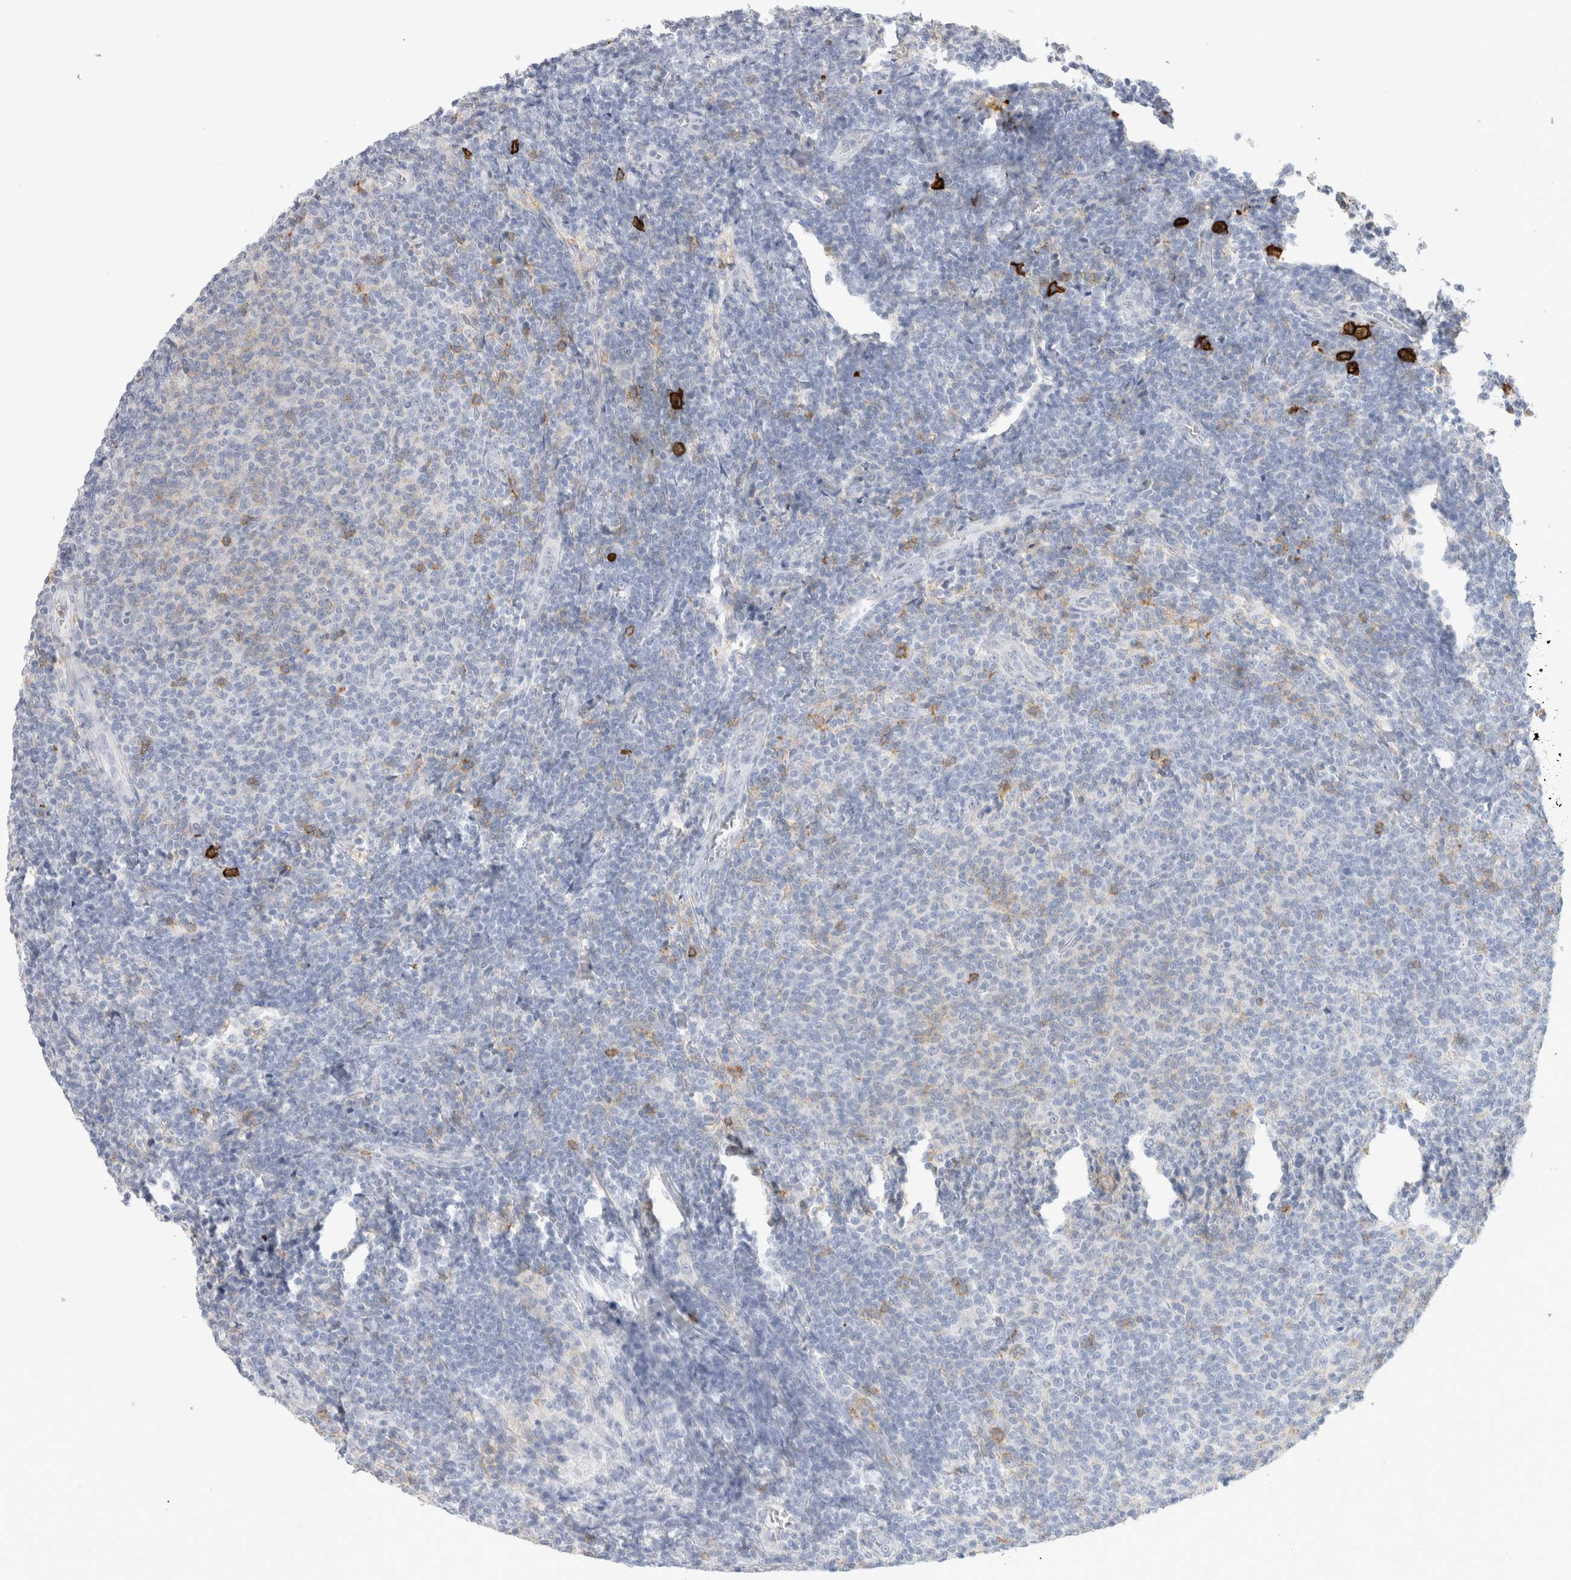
{"staining": {"intensity": "negative", "quantity": "none", "location": "none"}, "tissue": "lymphoma", "cell_type": "Tumor cells", "image_type": "cancer", "snomed": [{"axis": "morphology", "description": "Malignant lymphoma, non-Hodgkin's type, Low grade"}, {"axis": "topography", "description": "Lymph node"}], "caption": "Histopathology image shows no protein staining in tumor cells of lymphoma tissue.", "gene": "CD38", "patient": {"sex": "male", "age": 66}}